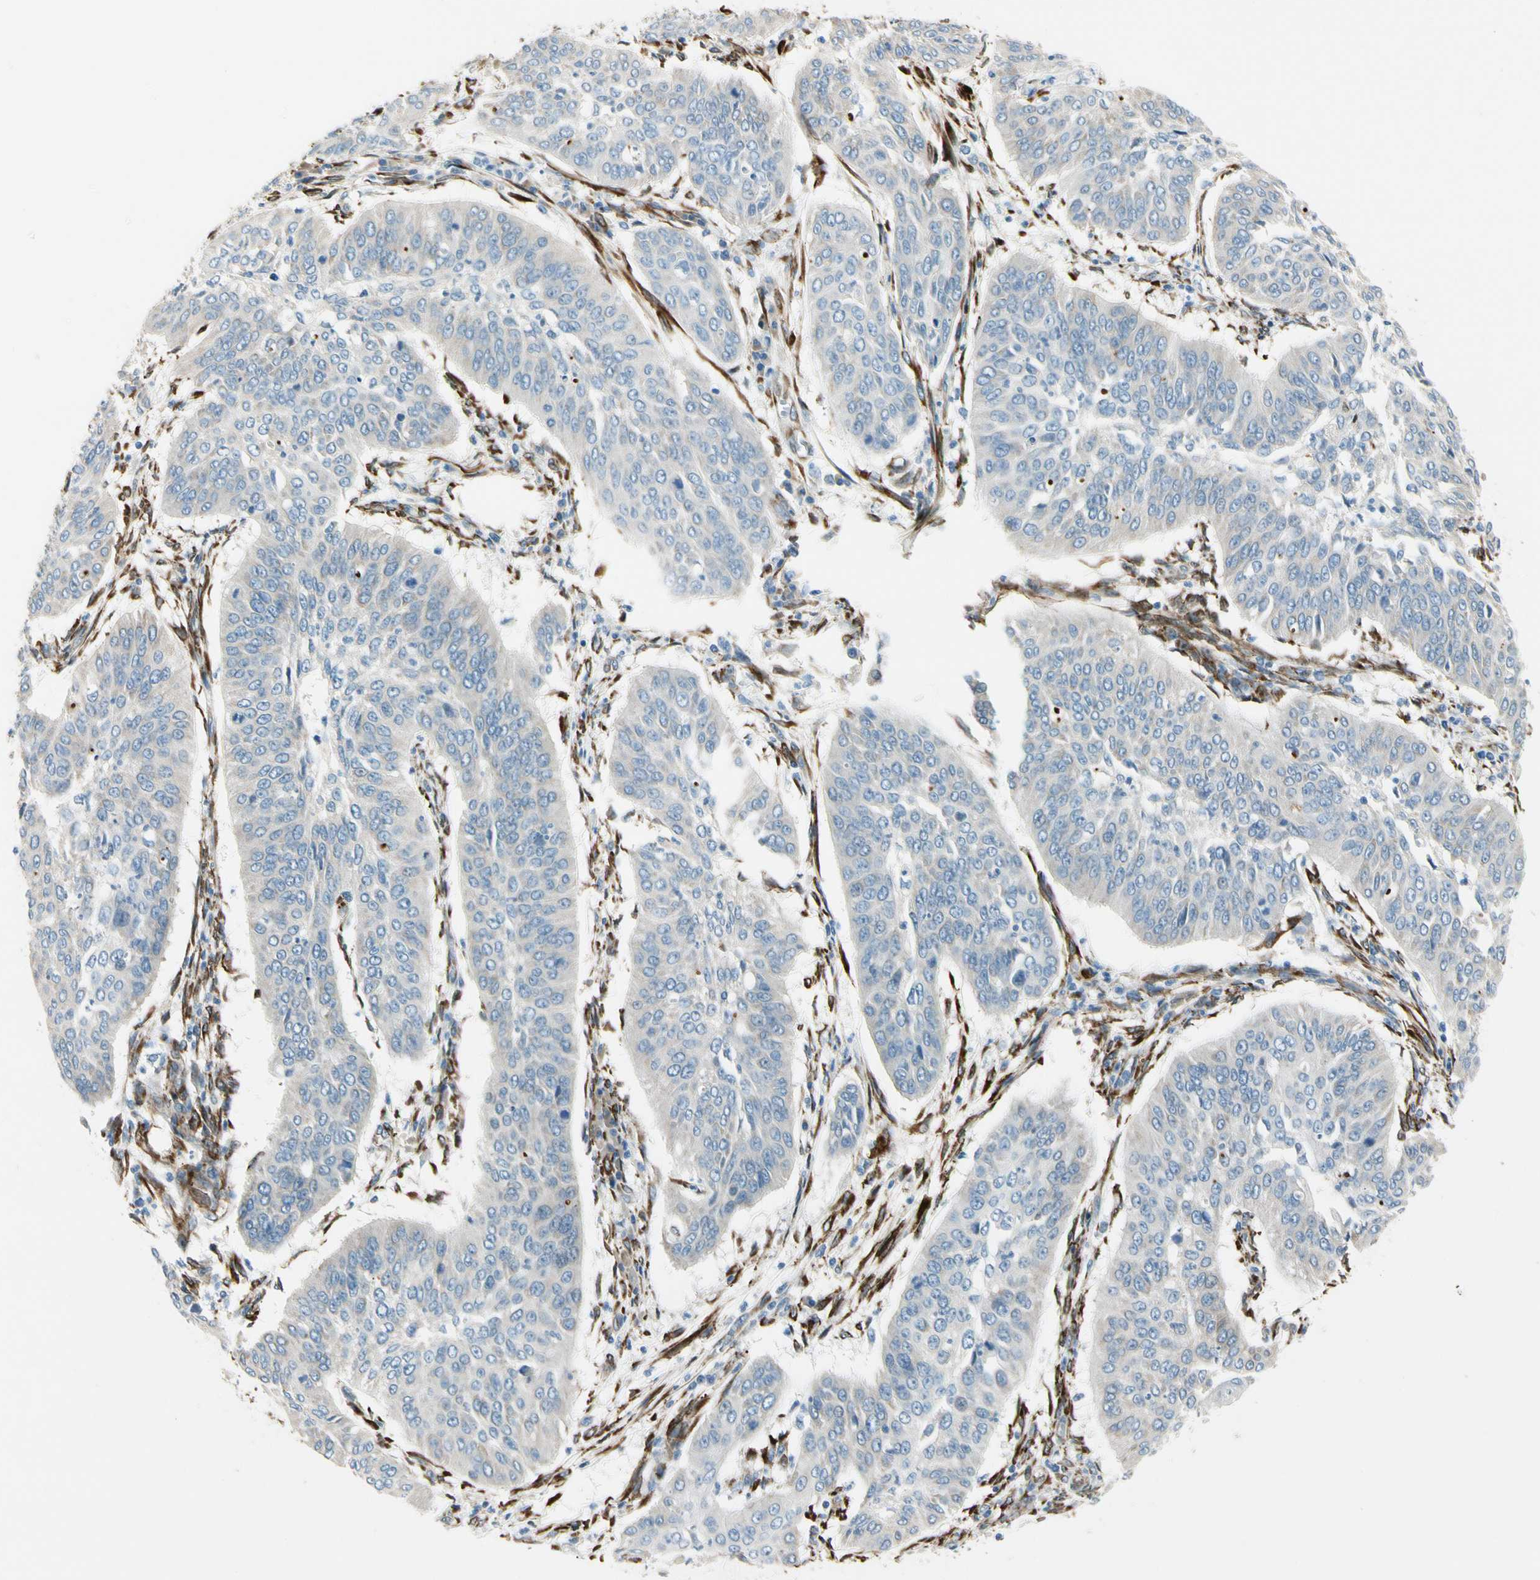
{"staining": {"intensity": "negative", "quantity": "none", "location": "none"}, "tissue": "cervical cancer", "cell_type": "Tumor cells", "image_type": "cancer", "snomed": [{"axis": "morphology", "description": "Normal tissue, NOS"}, {"axis": "morphology", "description": "Squamous cell carcinoma, NOS"}, {"axis": "topography", "description": "Cervix"}], "caption": "This is an IHC photomicrograph of cervical squamous cell carcinoma. There is no staining in tumor cells.", "gene": "FKBP7", "patient": {"sex": "female", "age": 39}}